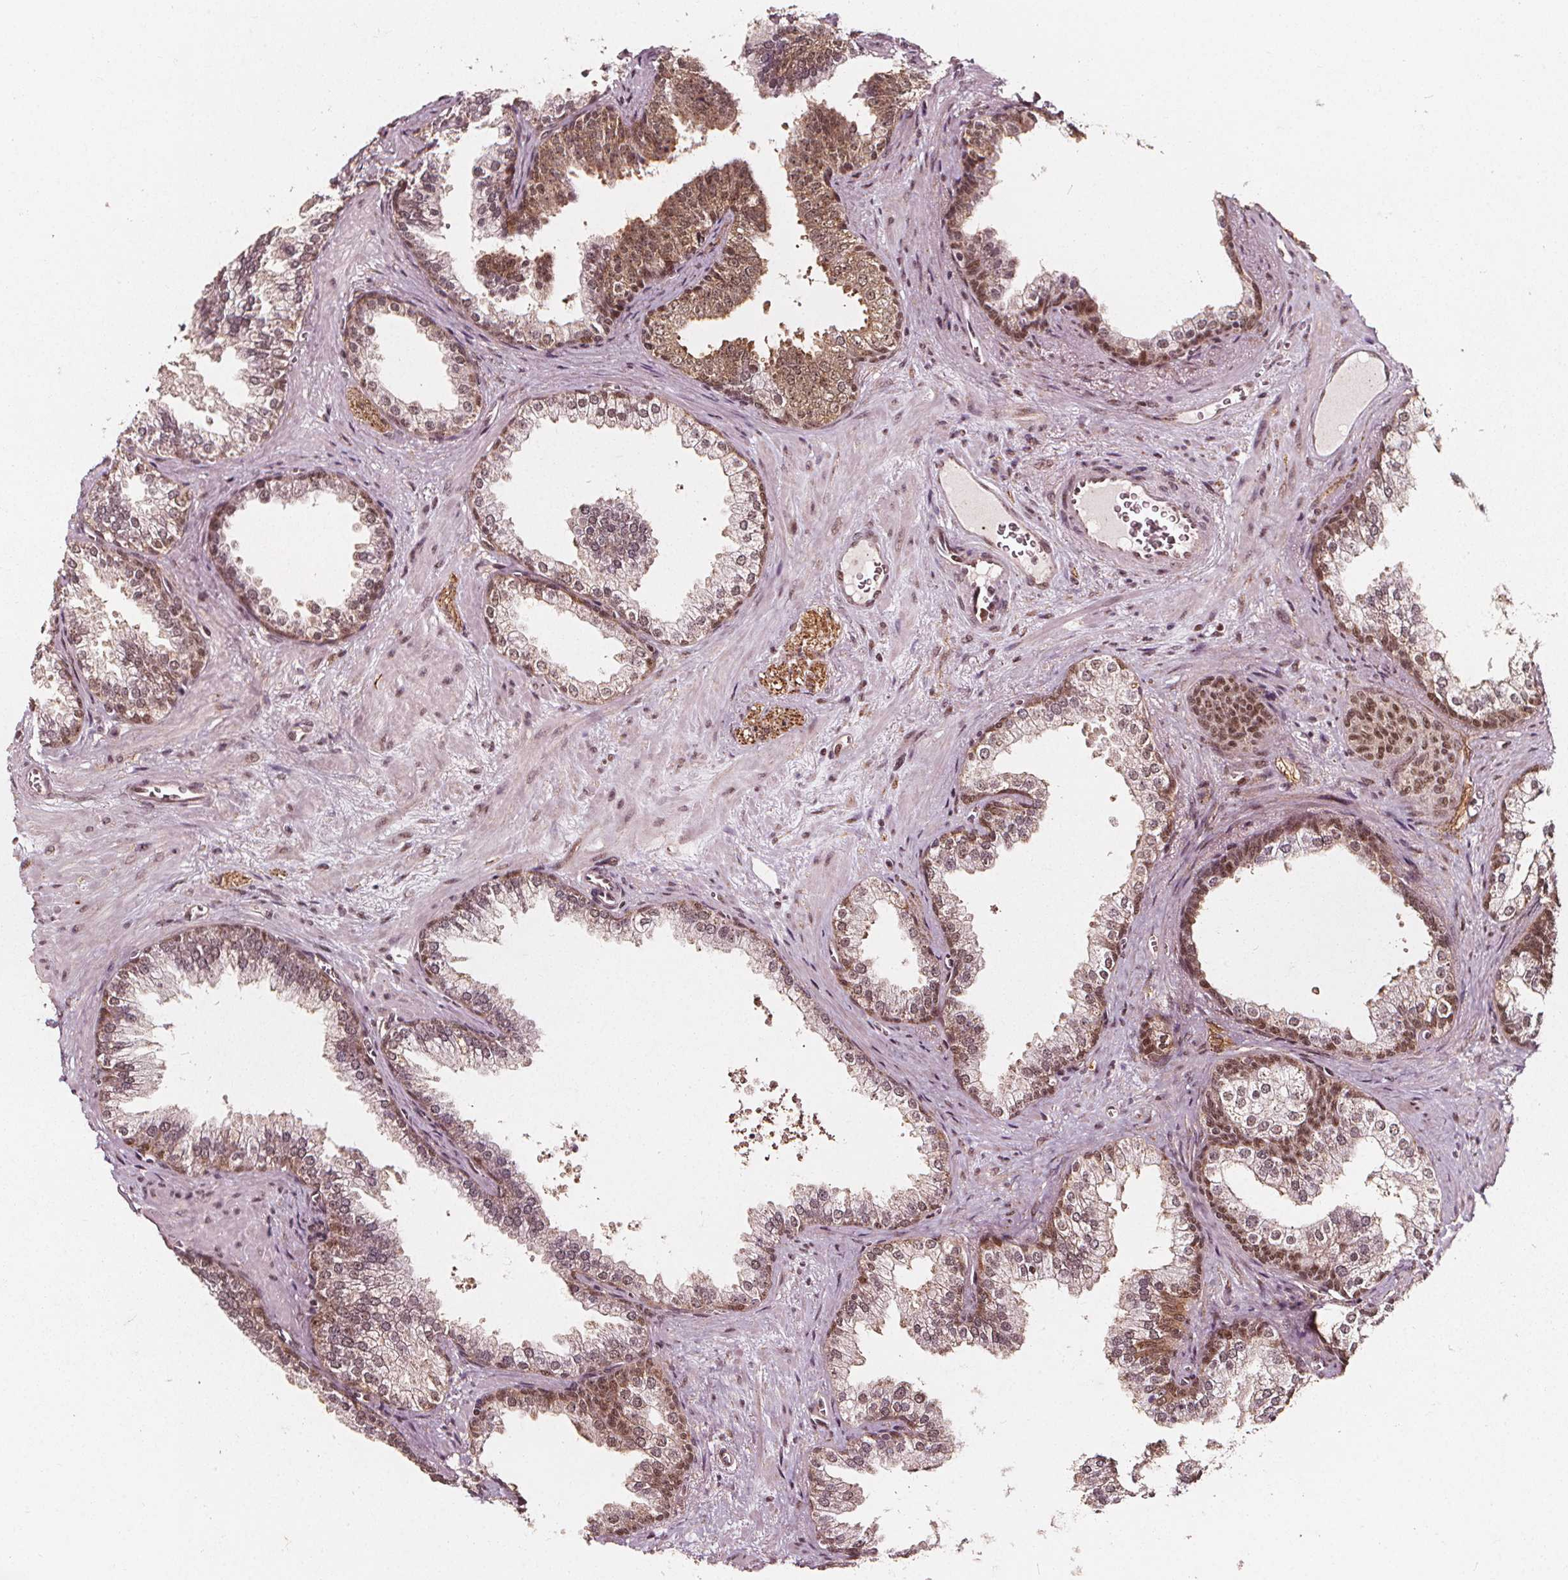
{"staining": {"intensity": "moderate", "quantity": ">75%", "location": "cytoplasmic/membranous,nuclear"}, "tissue": "prostate", "cell_type": "Glandular cells", "image_type": "normal", "snomed": [{"axis": "morphology", "description": "Normal tissue, NOS"}, {"axis": "topography", "description": "Prostate"}], "caption": "Normal prostate displays moderate cytoplasmic/membranous,nuclear expression in approximately >75% of glandular cells, visualized by immunohistochemistry.", "gene": "SMN1", "patient": {"sex": "male", "age": 79}}